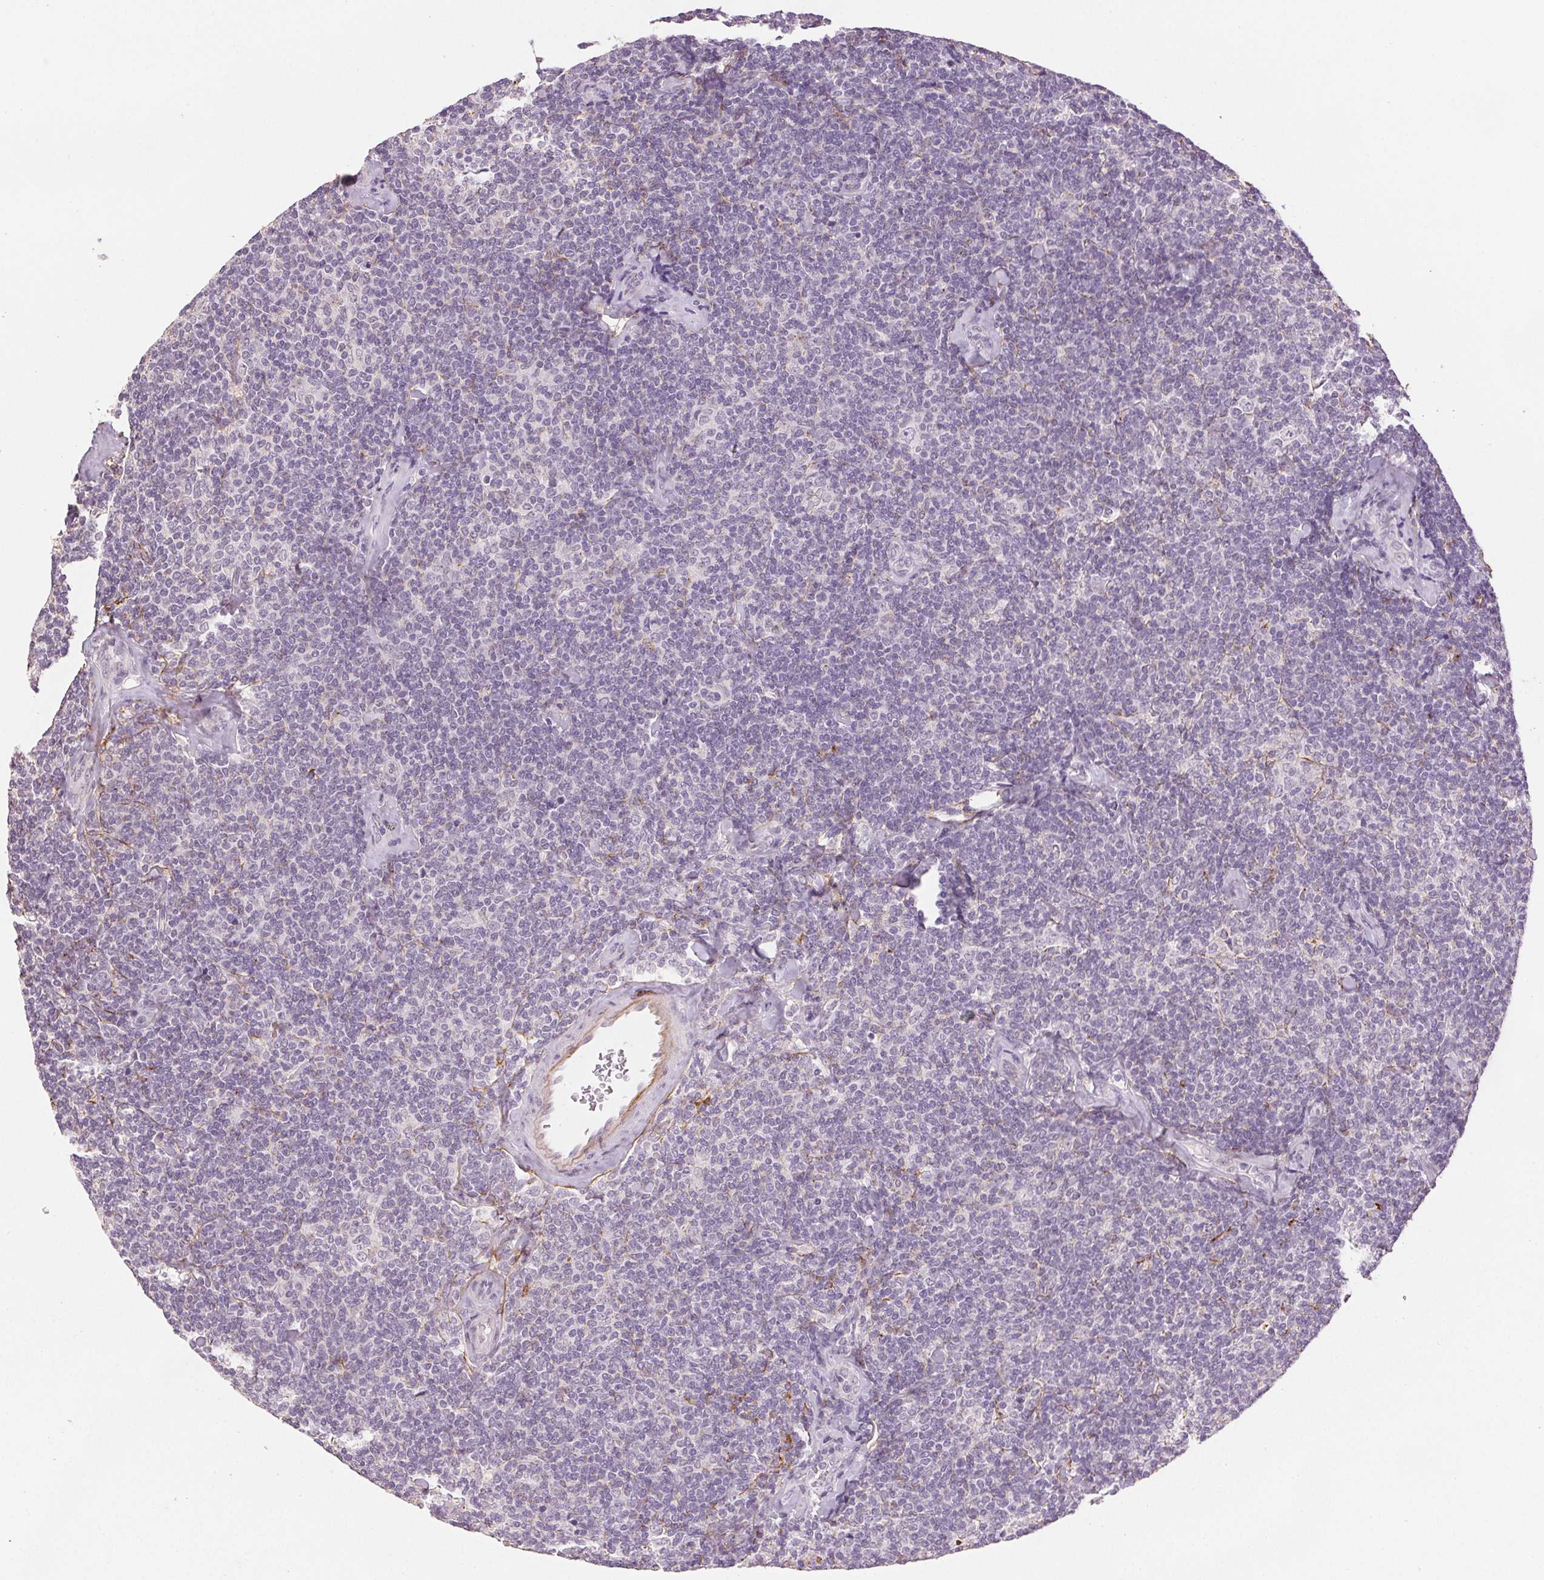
{"staining": {"intensity": "negative", "quantity": "none", "location": "none"}, "tissue": "lymphoma", "cell_type": "Tumor cells", "image_type": "cancer", "snomed": [{"axis": "morphology", "description": "Malignant lymphoma, non-Hodgkin's type, Low grade"}, {"axis": "topography", "description": "Lymph node"}], "caption": "Lymphoma stained for a protein using immunohistochemistry reveals no expression tumor cells.", "gene": "FBN1", "patient": {"sex": "female", "age": 56}}